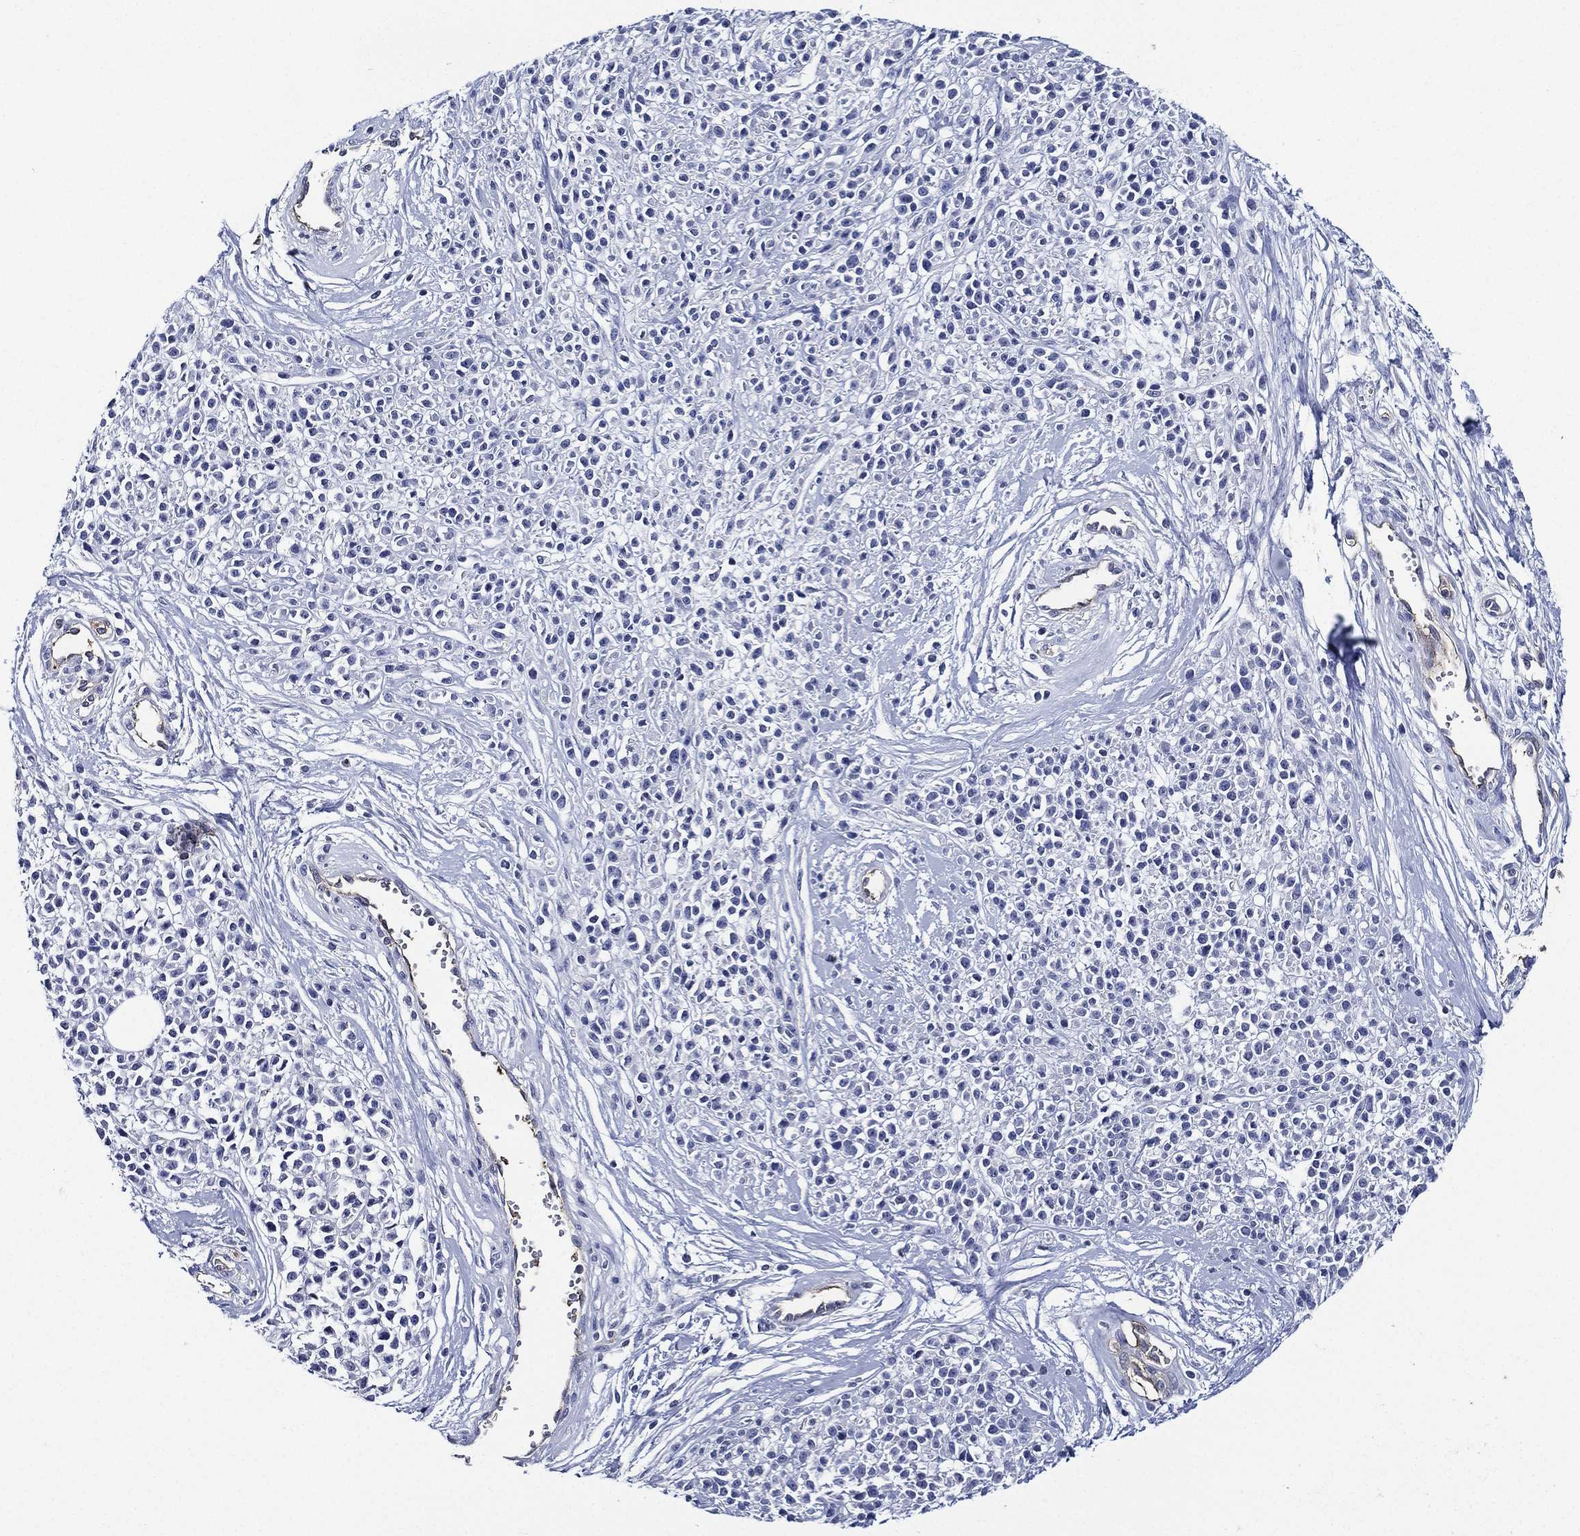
{"staining": {"intensity": "negative", "quantity": "none", "location": "none"}, "tissue": "melanoma", "cell_type": "Tumor cells", "image_type": "cancer", "snomed": [{"axis": "morphology", "description": "Malignant melanoma, NOS"}, {"axis": "topography", "description": "Skin"}, {"axis": "topography", "description": "Skin of trunk"}], "caption": "Tumor cells are negative for brown protein staining in malignant melanoma. The staining is performed using DAB (3,3'-diaminobenzidine) brown chromogen with nuclei counter-stained in using hematoxylin.", "gene": "NEDD9", "patient": {"sex": "male", "age": 74}}